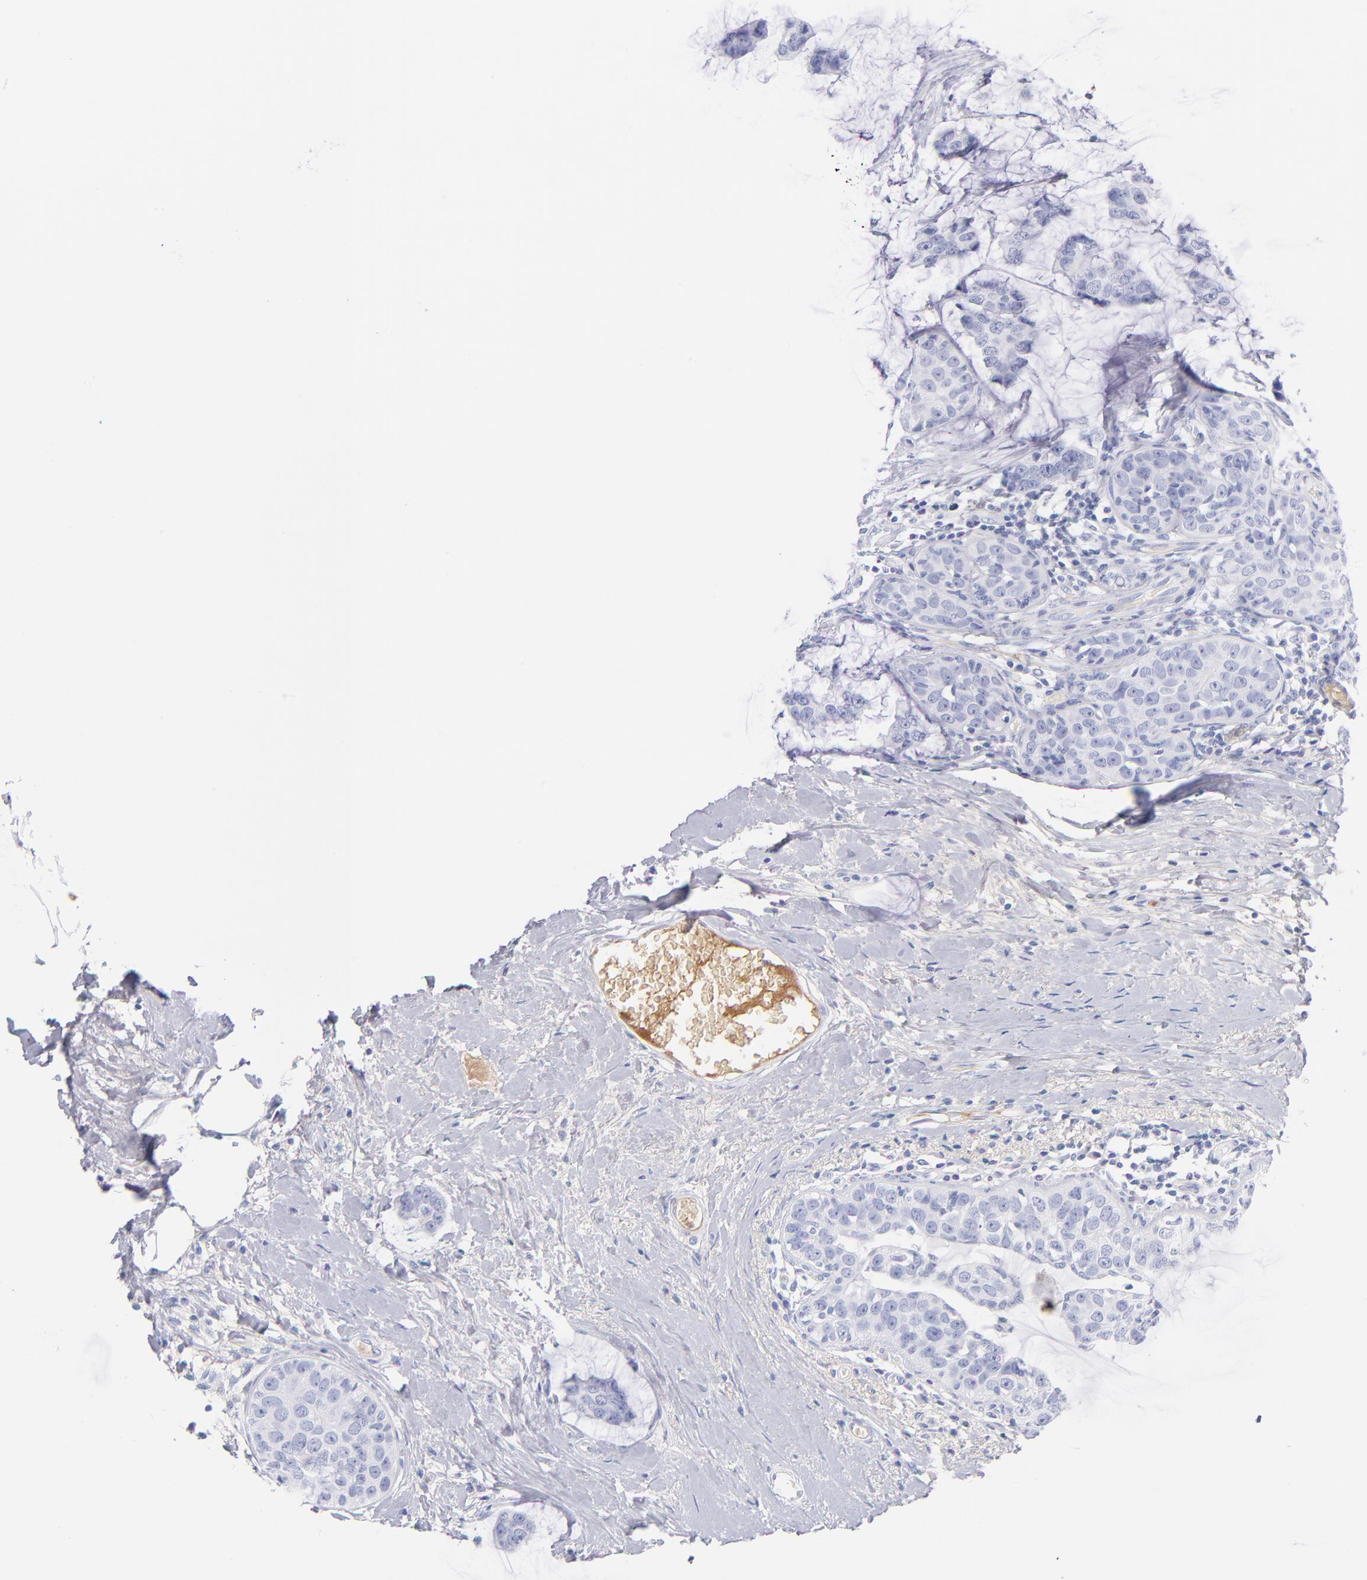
{"staining": {"intensity": "negative", "quantity": "none", "location": "none"}, "tissue": "breast cancer", "cell_type": "Tumor cells", "image_type": "cancer", "snomed": [{"axis": "morphology", "description": "Normal tissue, NOS"}, {"axis": "morphology", "description": "Duct carcinoma"}, {"axis": "topography", "description": "Breast"}], "caption": "Protein analysis of breast cancer (infiltrating ductal carcinoma) reveals no significant expression in tumor cells.", "gene": "HP", "patient": {"sex": "female", "age": 50}}